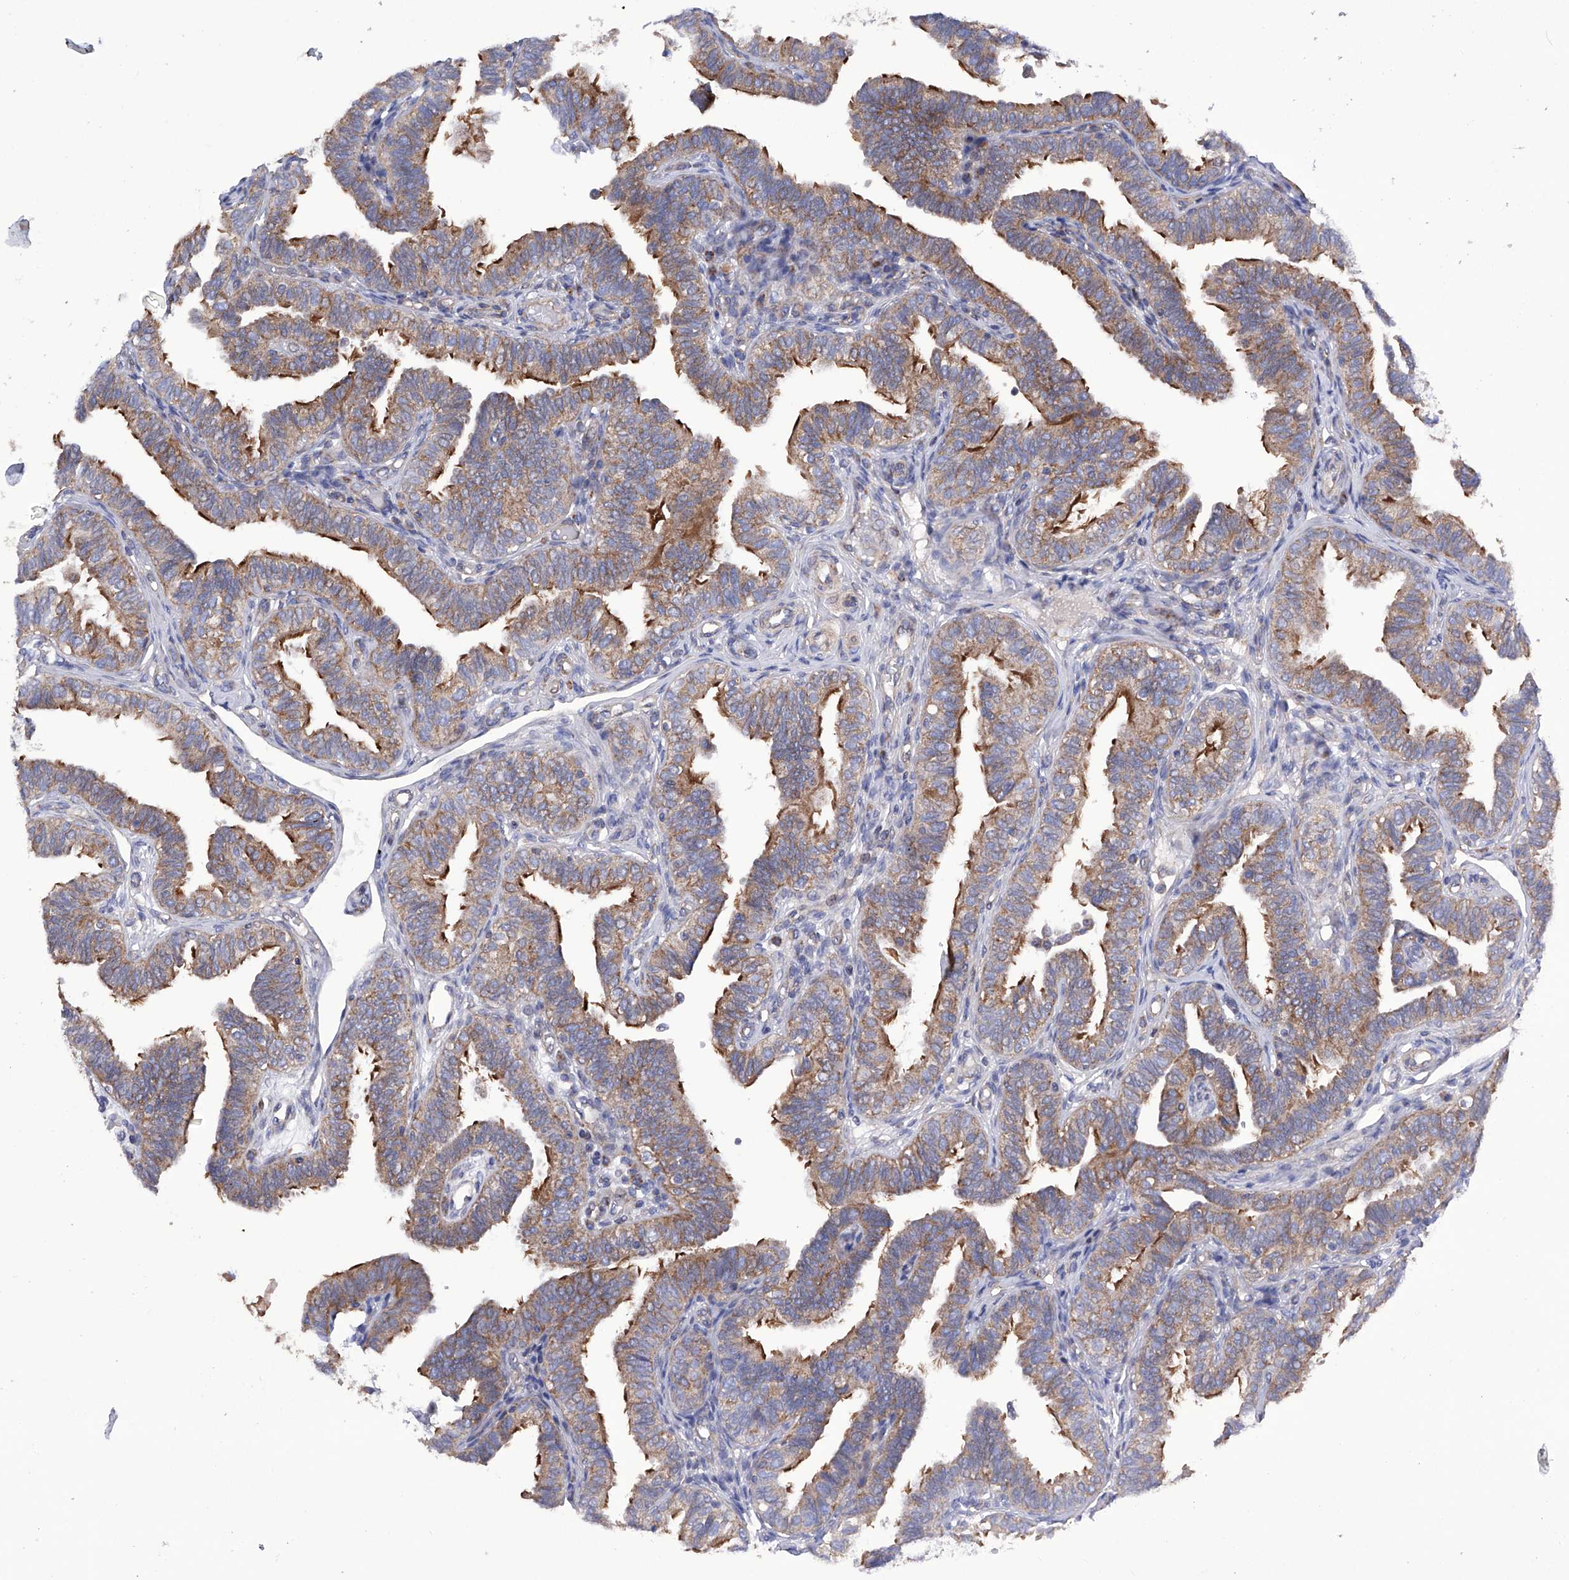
{"staining": {"intensity": "moderate", "quantity": ">75%", "location": "cytoplasmic/membranous"}, "tissue": "fallopian tube", "cell_type": "Glandular cells", "image_type": "normal", "snomed": [{"axis": "morphology", "description": "Normal tissue, NOS"}, {"axis": "topography", "description": "Fallopian tube"}], "caption": "A high-resolution micrograph shows IHC staining of normal fallopian tube, which shows moderate cytoplasmic/membranous expression in approximately >75% of glandular cells. Ihc stains the protein in brown and the nuclei are stained blue.", "gene": "EFCAB2", "patient": {"sex": "female", "age": 39}}